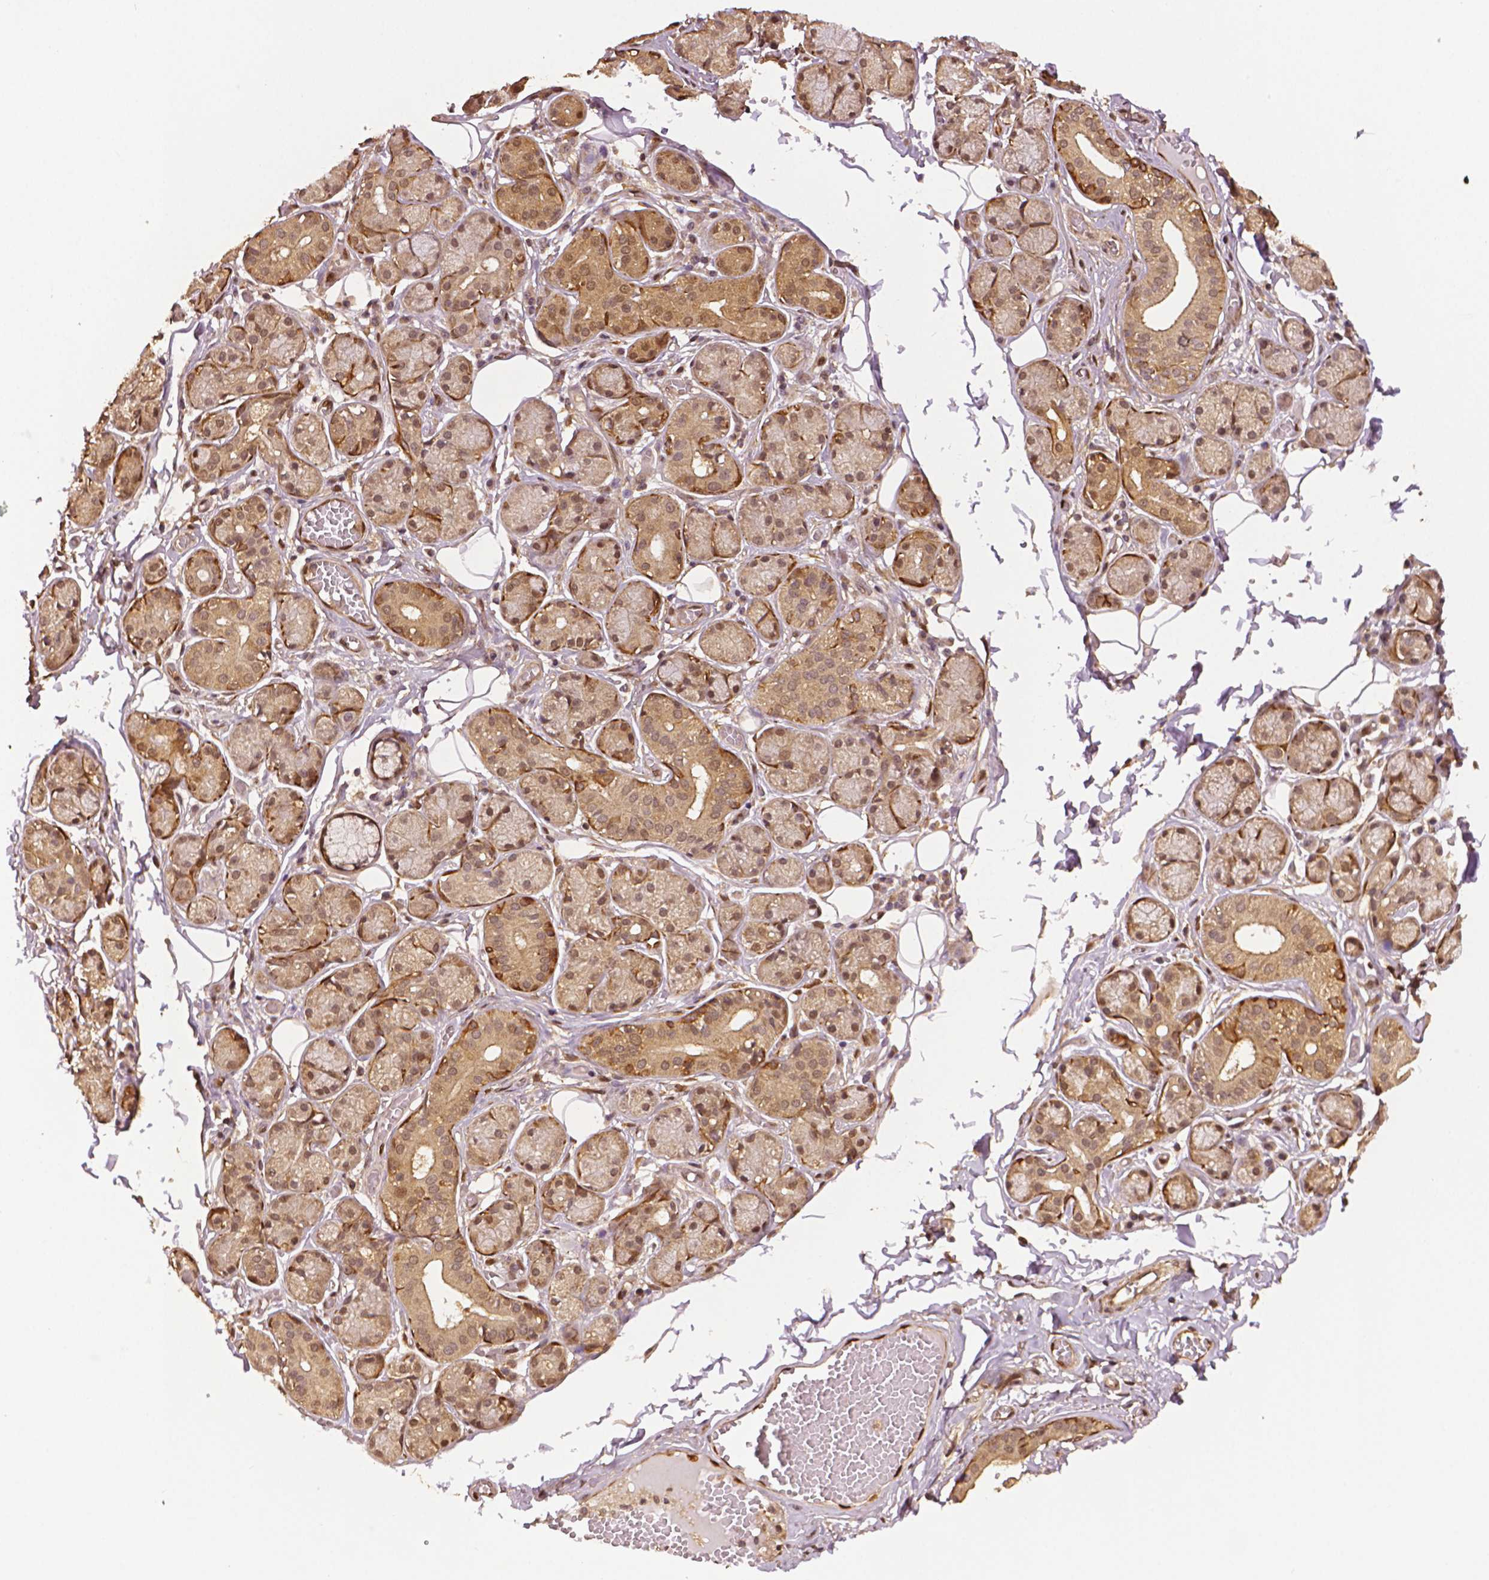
{"staining": {"intensity": "moderate", "quantity": "25%-75%", "location": "cytoplasmic/membranous,nuclear"}, "tissue": "salivary gland", "cell_type": "Glandular cells", "image_type": "normal", "snomed": [{"axis": "morphology", "description": "Normal tissue, NOS"}, {"axis": "topography", "description": "Salivary gland"}, {"axis": "topography", "description": "Peripheral nerve tissue"}], "caption": "Immunohistochemical staining of unremarkable human salivary gland demonstrates 25%-75% levels of moderate cytoplasmic/membranous,nuclear protein expression in about 25%-75% of glandular cells.", "gene": "STAT3", "patient": {"sex": "male", "age": 71}}